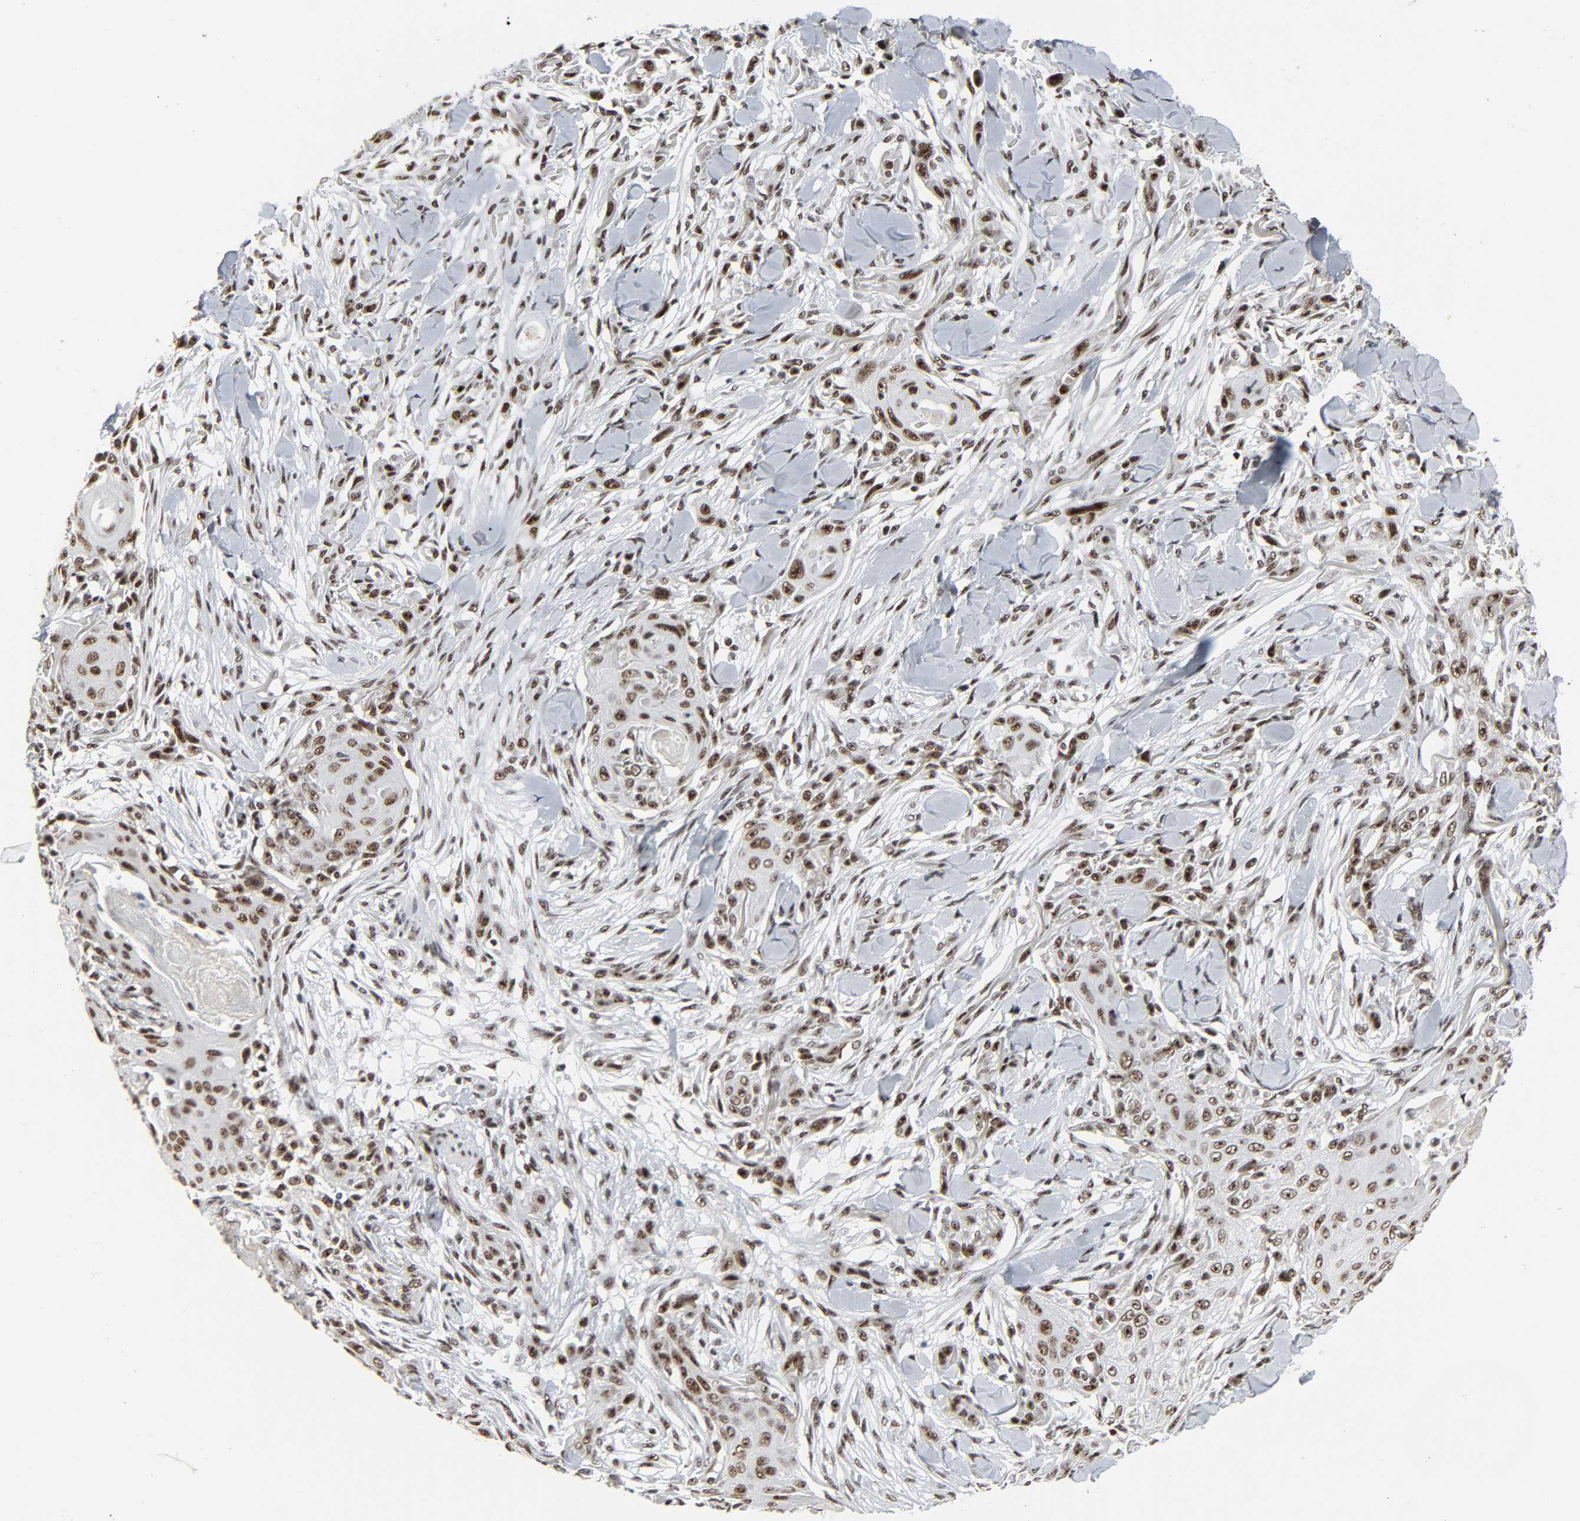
{"staining": {"intensity": "strong", "quantity": ">75%", "location": "nuclear"}, "tissue": "skin cancer", "cell_type": "Tumor cells", "image_type": "cancer", "snomed": [{"axis": "morphology", "description": "Squamous cell carcinoma, NOS"}, {"axis": "topography", "description": "Skin"}], "caption": "A brown stain labels strong nuclear staining of a protein in human squamous cell carcinoma (skin) tumor cells. The protein is shown in brown color, while the nuclei are stained blue.", "gene": "CDK7", "patient": {"sex": "female", "age": 59}}